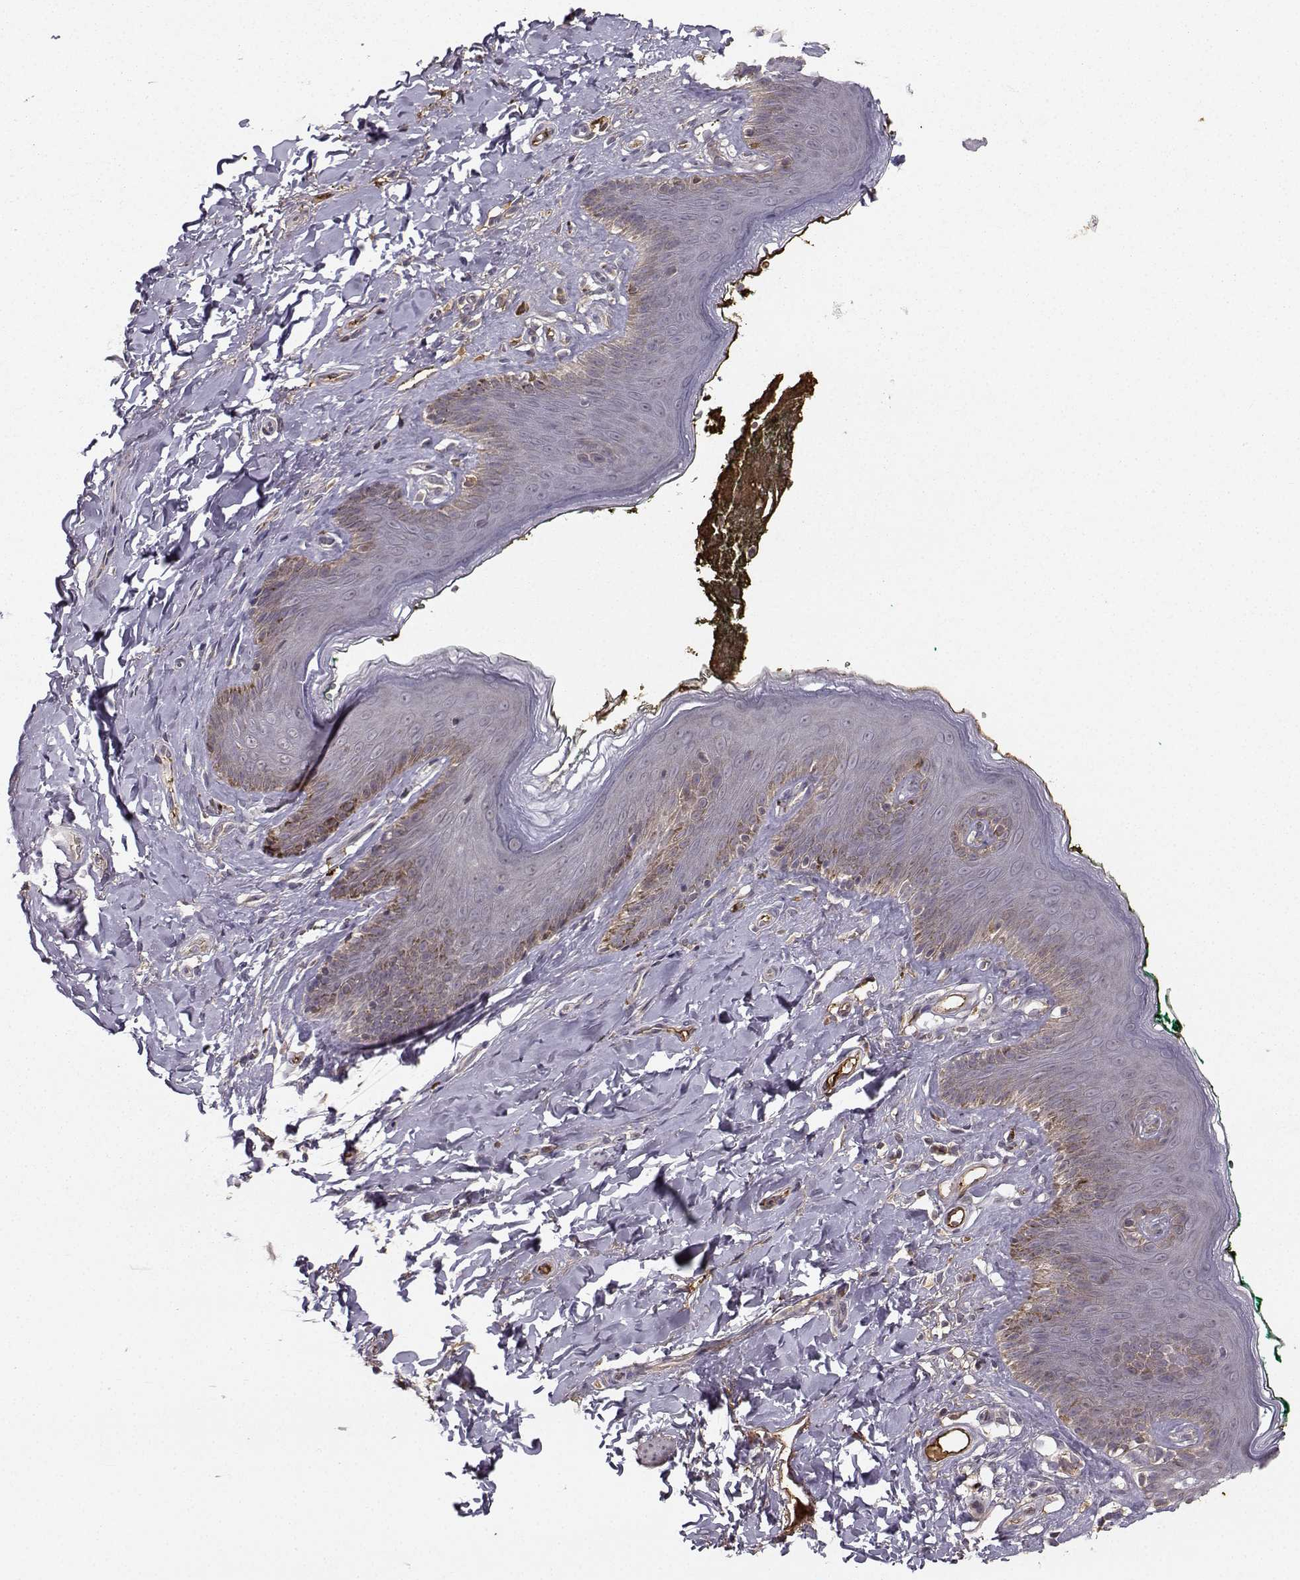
{"staining": {"intensity": "negative", "quantity": "none", "location": "none"}, "tissue": "skin", "cell_type": "Epidermal cells", "image_type": "normal", "snomed": [{"axis": "morphology", "description": "Normal tissue, NOS"}, {"axis": "topography", "description": "Vulva"}], "caption": "An immunohistochemistry image of unremarkable skin is shown. There is no staining in epidermal cells of skin. The staining was performed using DAB to visualize the protein expression in brown, while the nuclei were stained in blue with hematoxylin (Magnification: 20x).", "gene": "WNT6", "patient": {"sex": "female", "age": 66}}